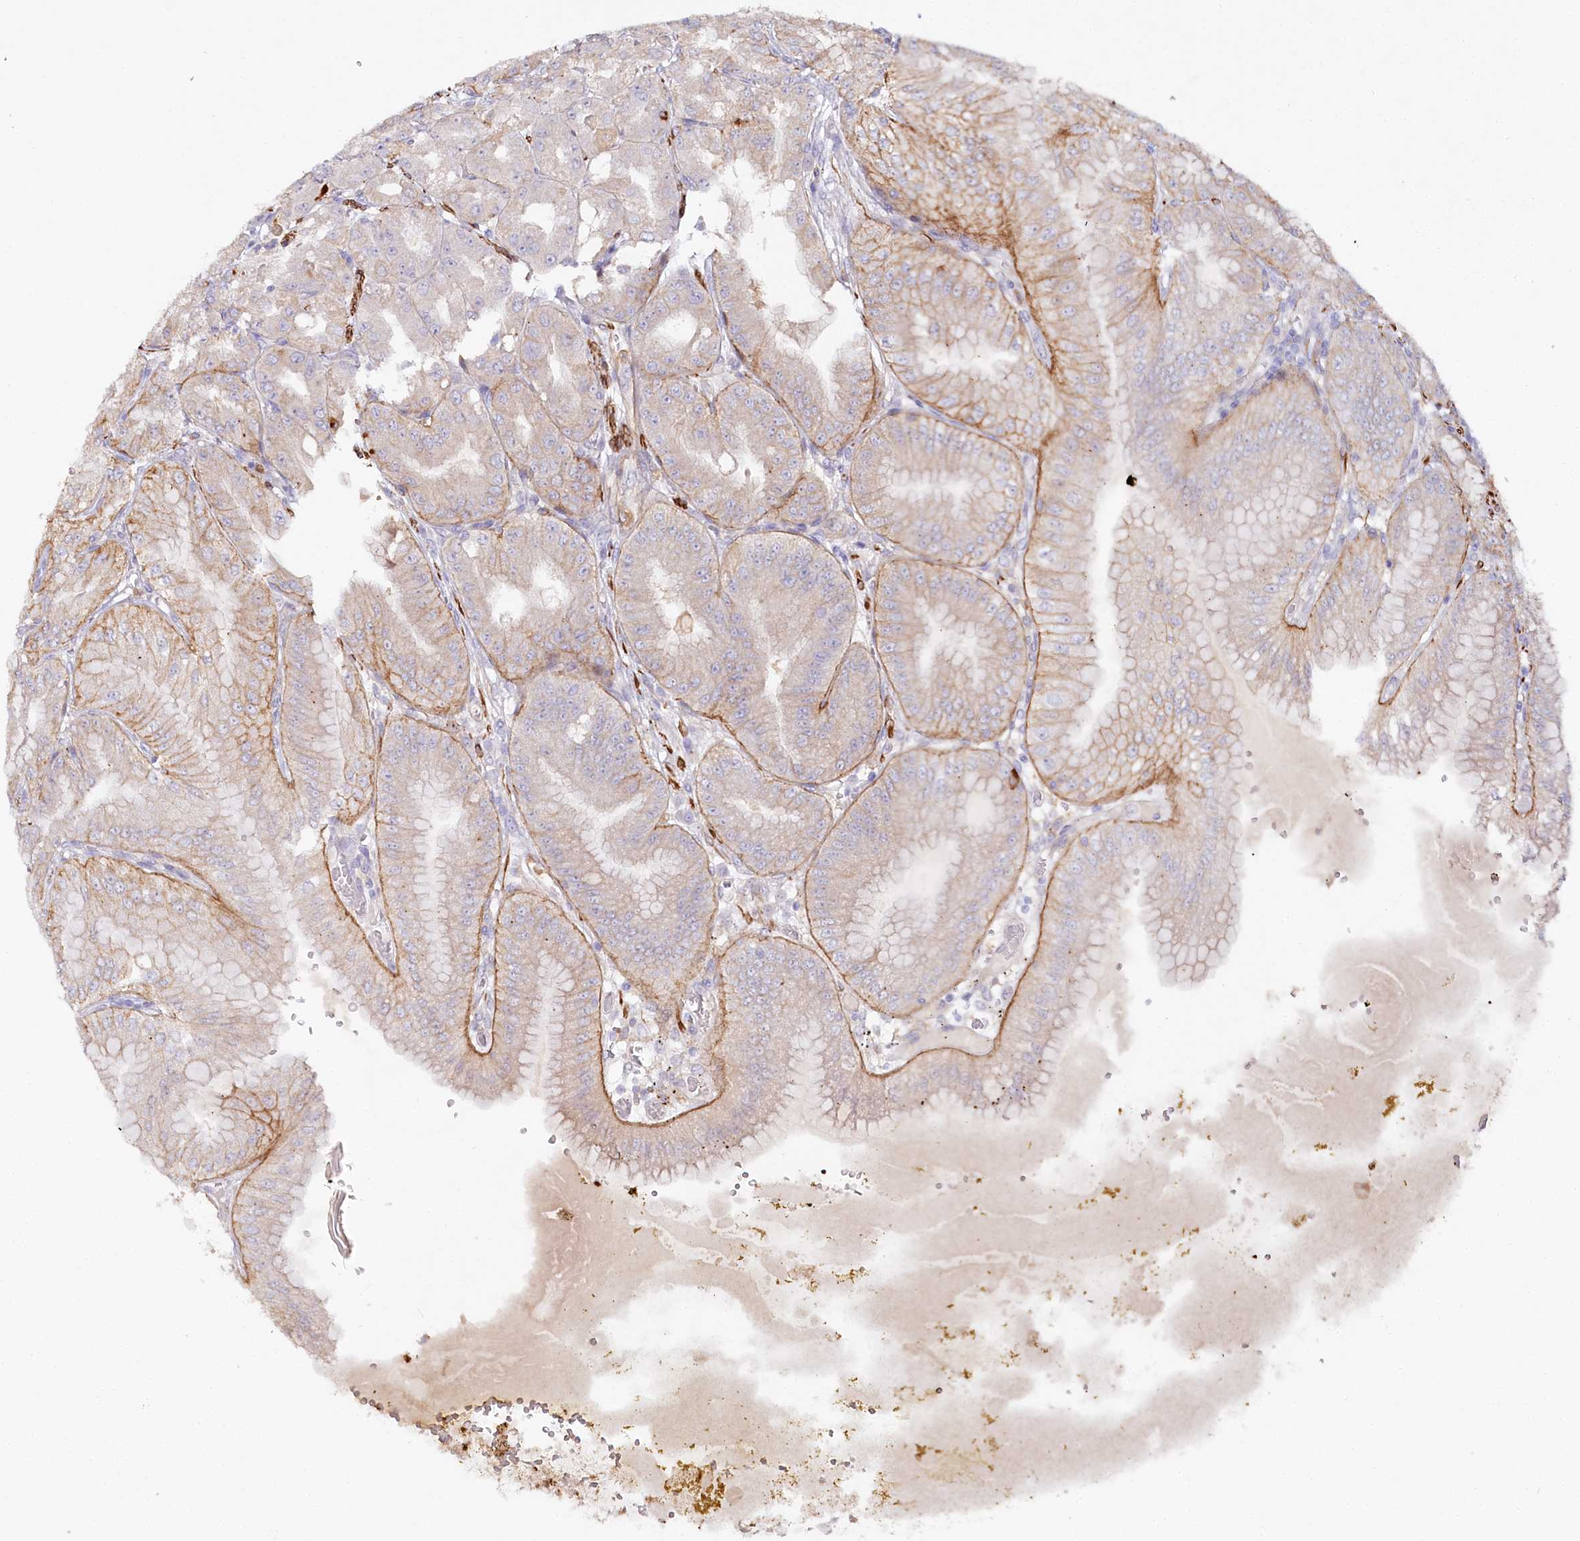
{"staining": {"intensity": "moderate", "quantity": "25%-75%", "location": "cytoplasmic/membranous"}, "tissue": "stomach", "cell_type": "Glandular cells", "image_type": "normal", "snomed": [{"axis": "morphology", "description": "Normal tissue, NOS"}, {"axis": "topography", "description": "Stomach, upper"}, {"axis": "topography", "description": "Stomach, lower"}], "caption": "The immunohistochemical stain highlights moderate cytoplasmic/membranous staining in glandular cells of unremarkable stomach.", "gene": "ALDH3B1", "patient": {"sex": "male", "age": 71}}